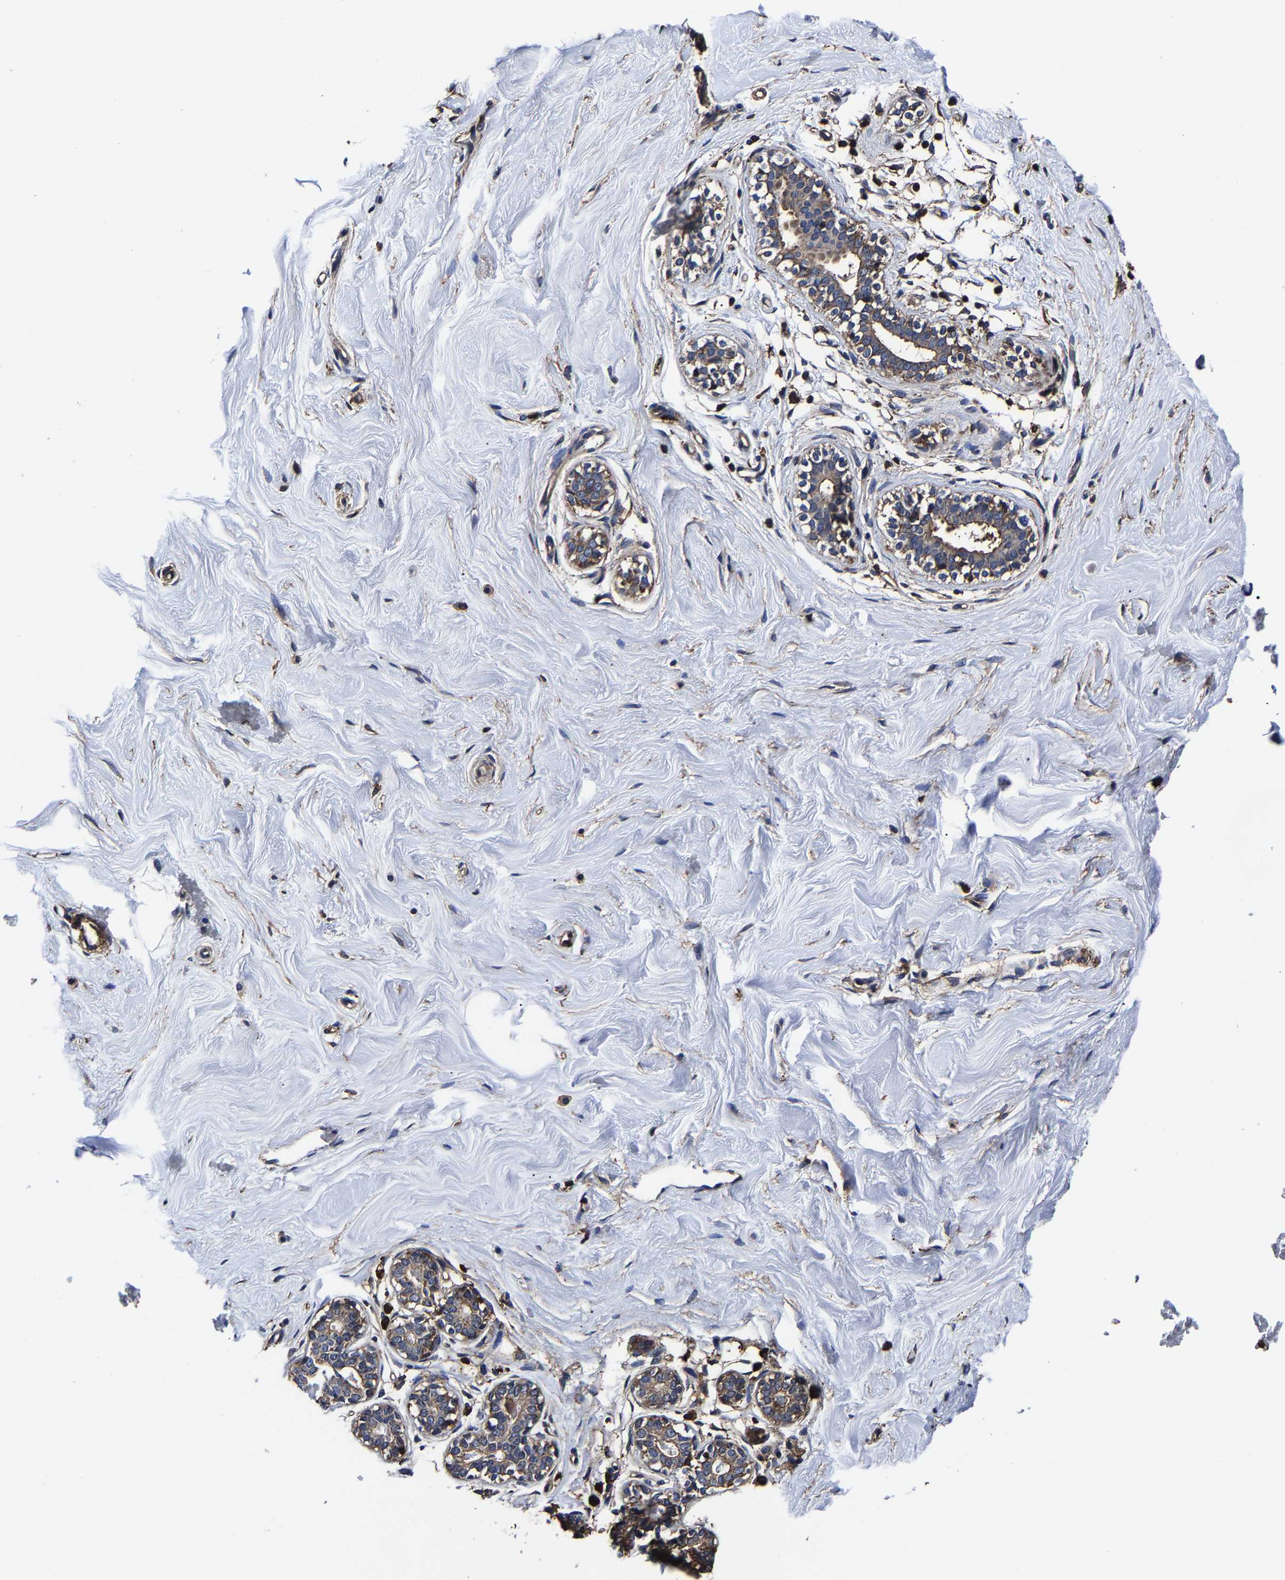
{"staining": {"intensity": "weak", "quantity": "25%-75%", "location": "cytoplasmic/membranous"}, "tissue": "breast", "cell_type": "Adipocytes", "image_type": "normal", "snomed": [{"axis": "morphology", "description": "Normal tissue, NOS"}, {"axis": "topography", "description": "Breast"}], "caption": "Weak cytoplasmic/membranous staining for a protein is present in approximately 25%-75% of adipocytes of unremarkable breast using IHC.", "gene": "SSH3", "patient": {"sex": "female", "age": 23}}